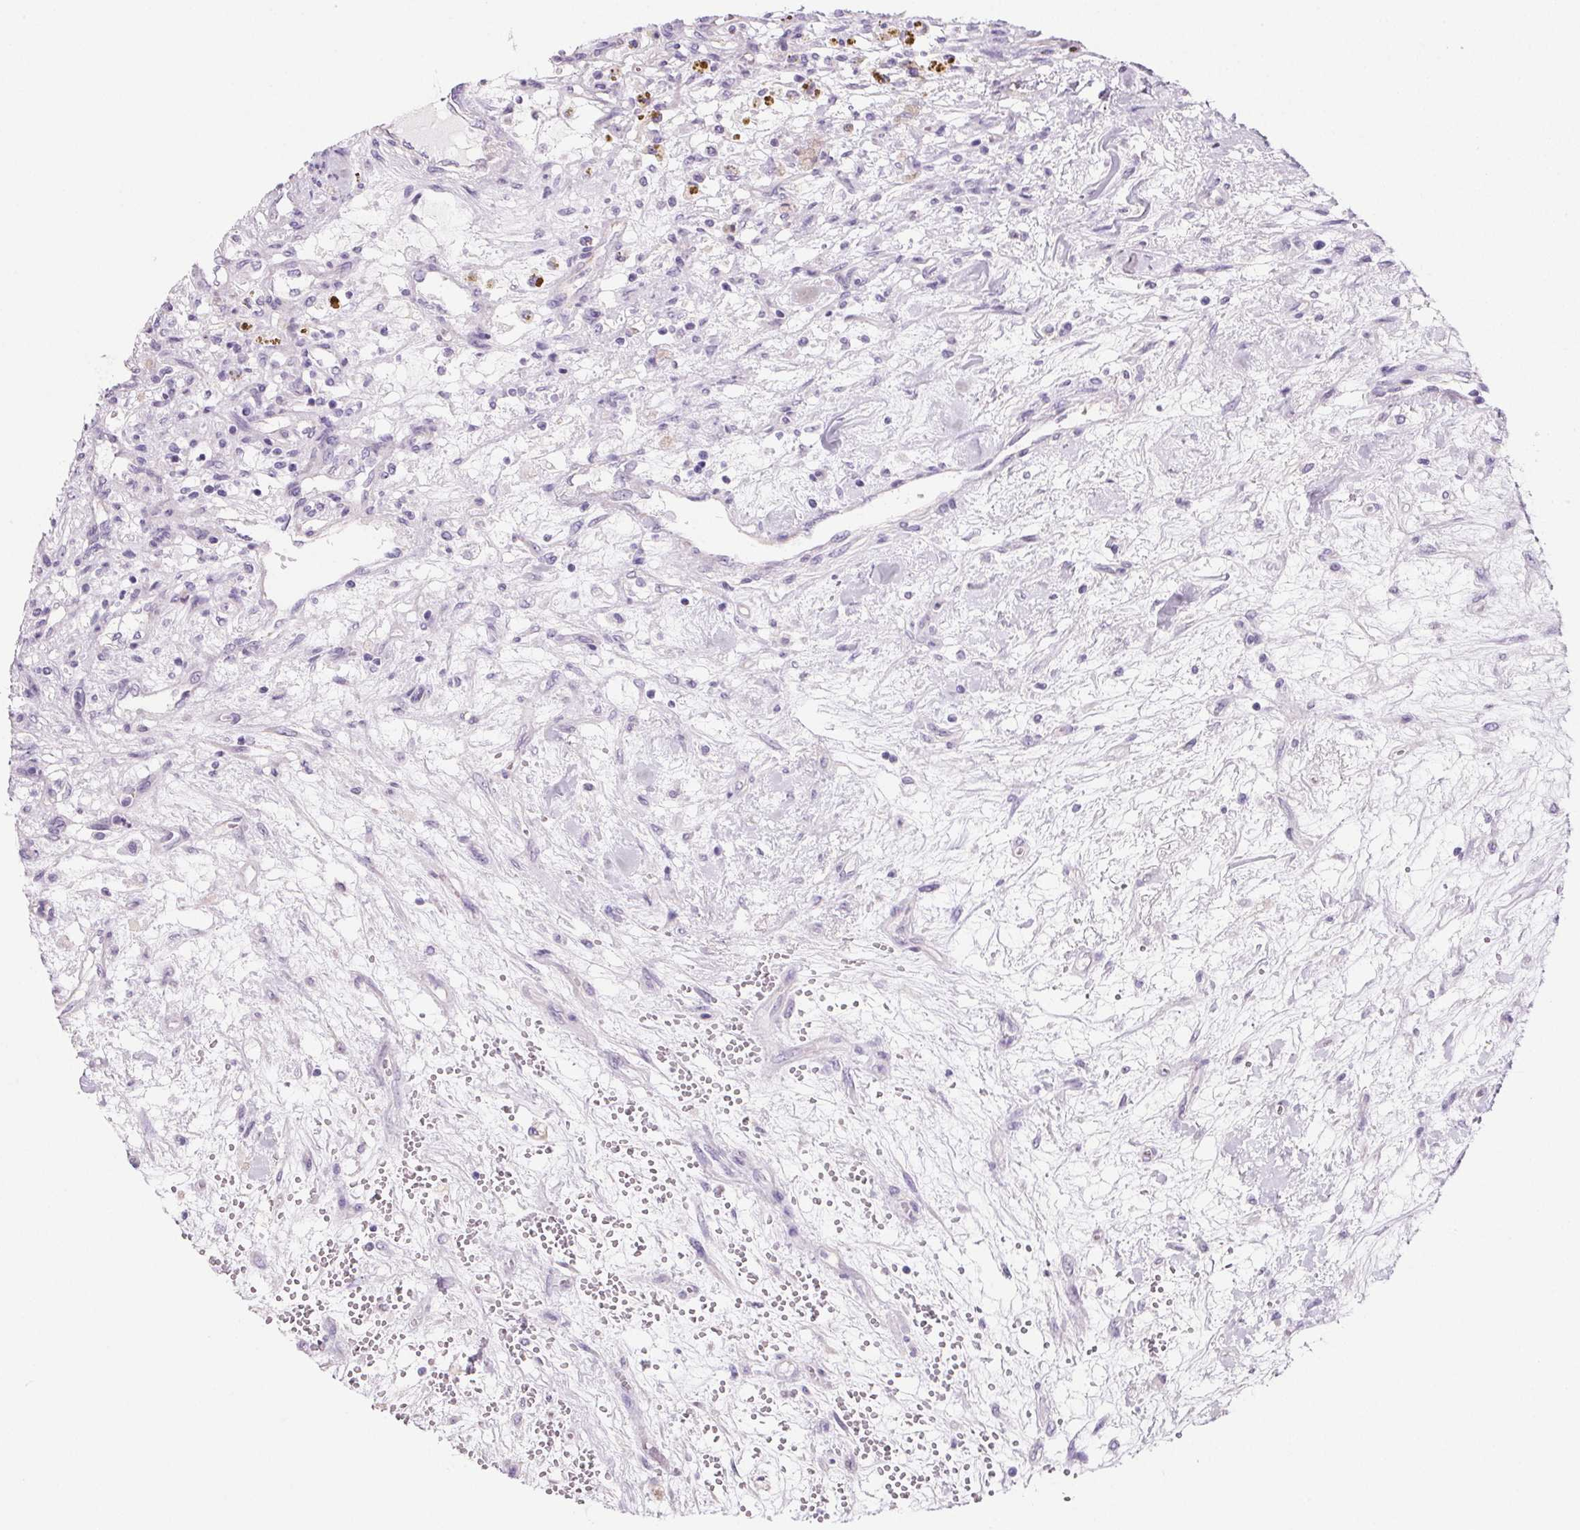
{"staining": {"intensity": "negative", "quantity": "none", "location": "none"}, "tissue": "renal cancer", "cell_type": "Tumor cells", "image_type": "cancer", "snomed": [{"axis": "morphology", "description": "Adenocarcinoma, NOS"}, {"axis": "topography", "description": "Kidney"}], "caption": "High magnification brightfield microscopy of renal cancer (adenocarcinoma) stained with DAB (3,3'-diaminobenzidine) (brown) and counterstained with hematoxylin (blue): tumor cells show no significant positivity.", "gene": "PRSS3", "patient": {"sex": "female", "age": 63}}